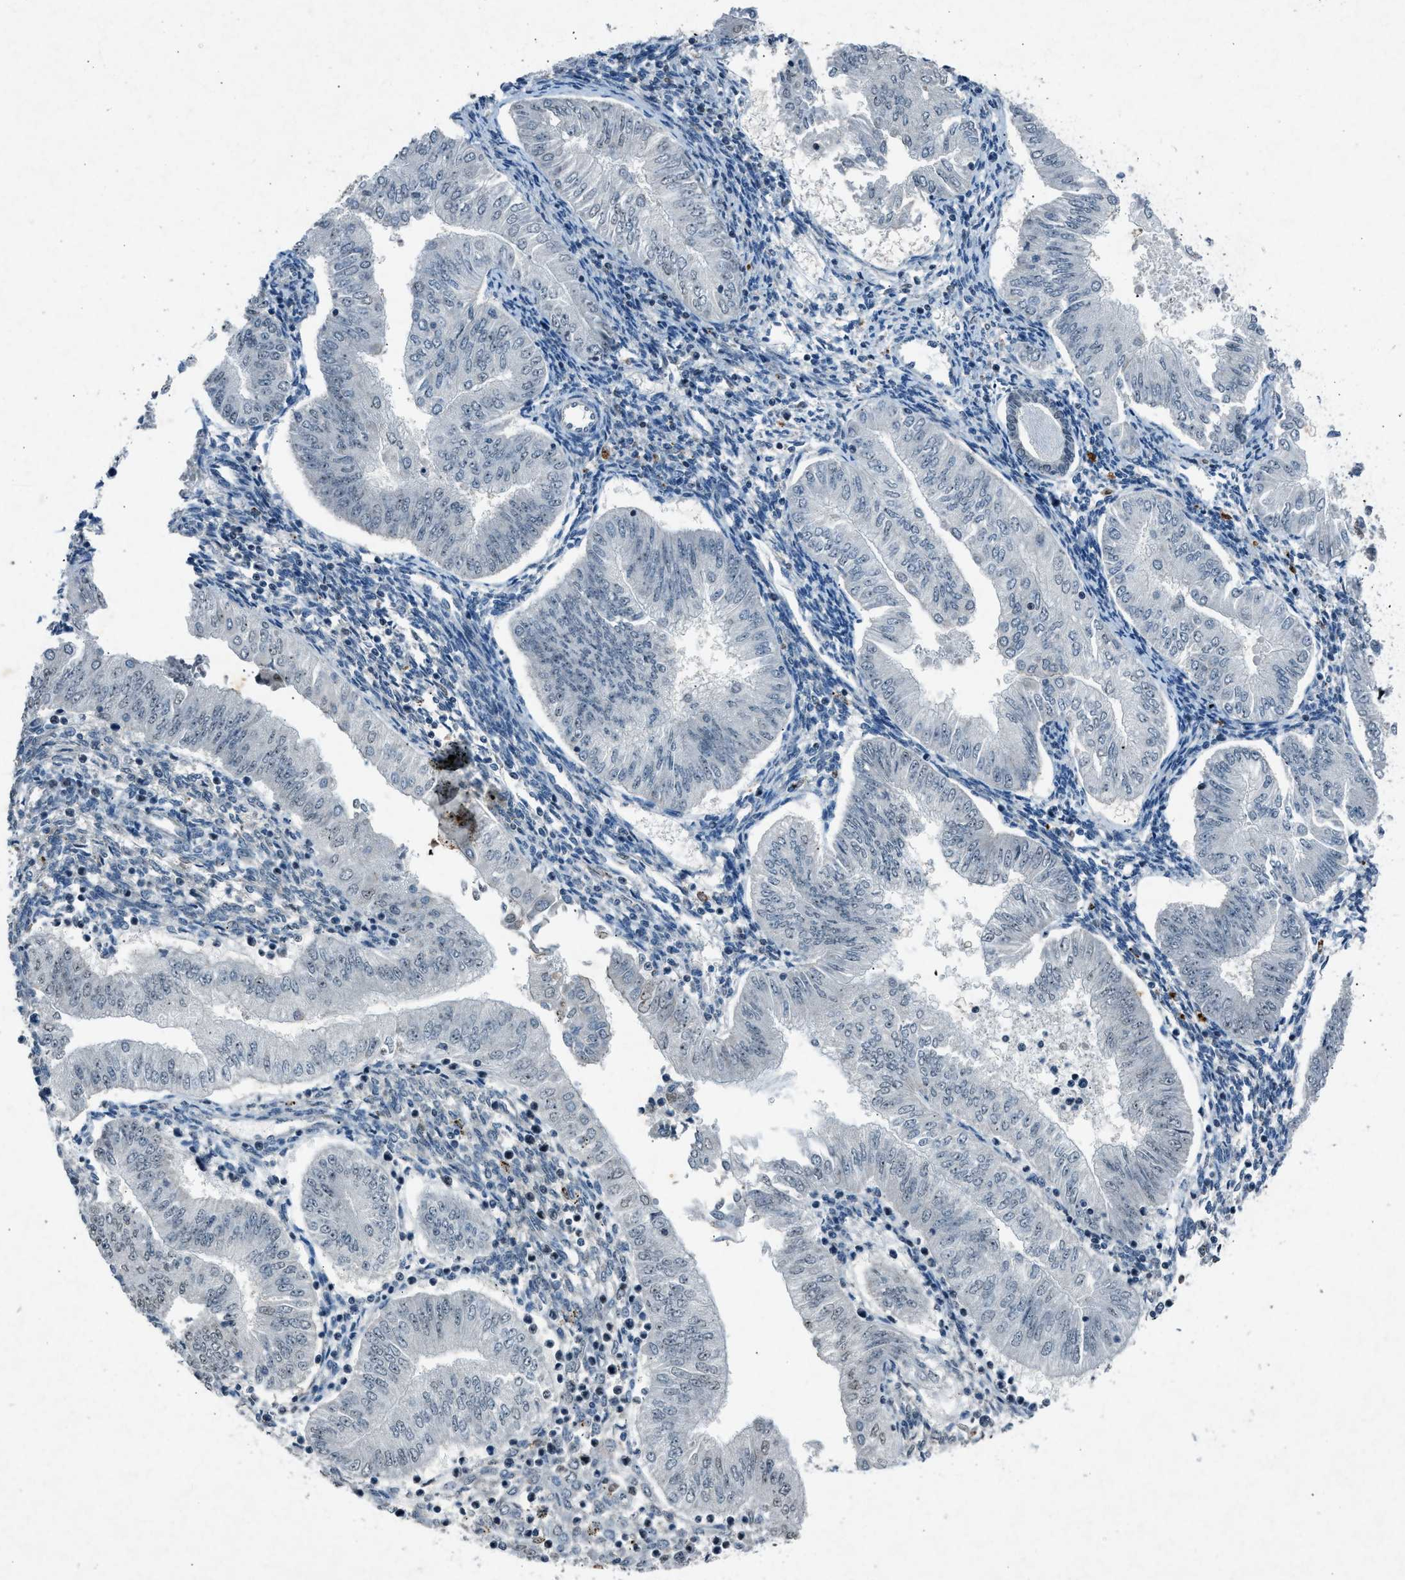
{"staining": {"intensity": "negative", "quantity": "none", "location": "none"}, "tissue": "endometrial cancer", "cell_type": "Tumor cells", "image_type": "cancer", "snomed": [{"axis": "morphology", "description": "Normal tissue, NOS"}, {"axis": "morphology", "description": "Adenocarcinoma, NOS"}, {"axis": "topography", "description": "Endometrium"}], "caption": "This is an immunohistochemistry histopathology image of human endometrial cancer. There is no positivity in tumor cells.", "gene": "ADCY1", "patient": {"sex": "female", "age": 53}}